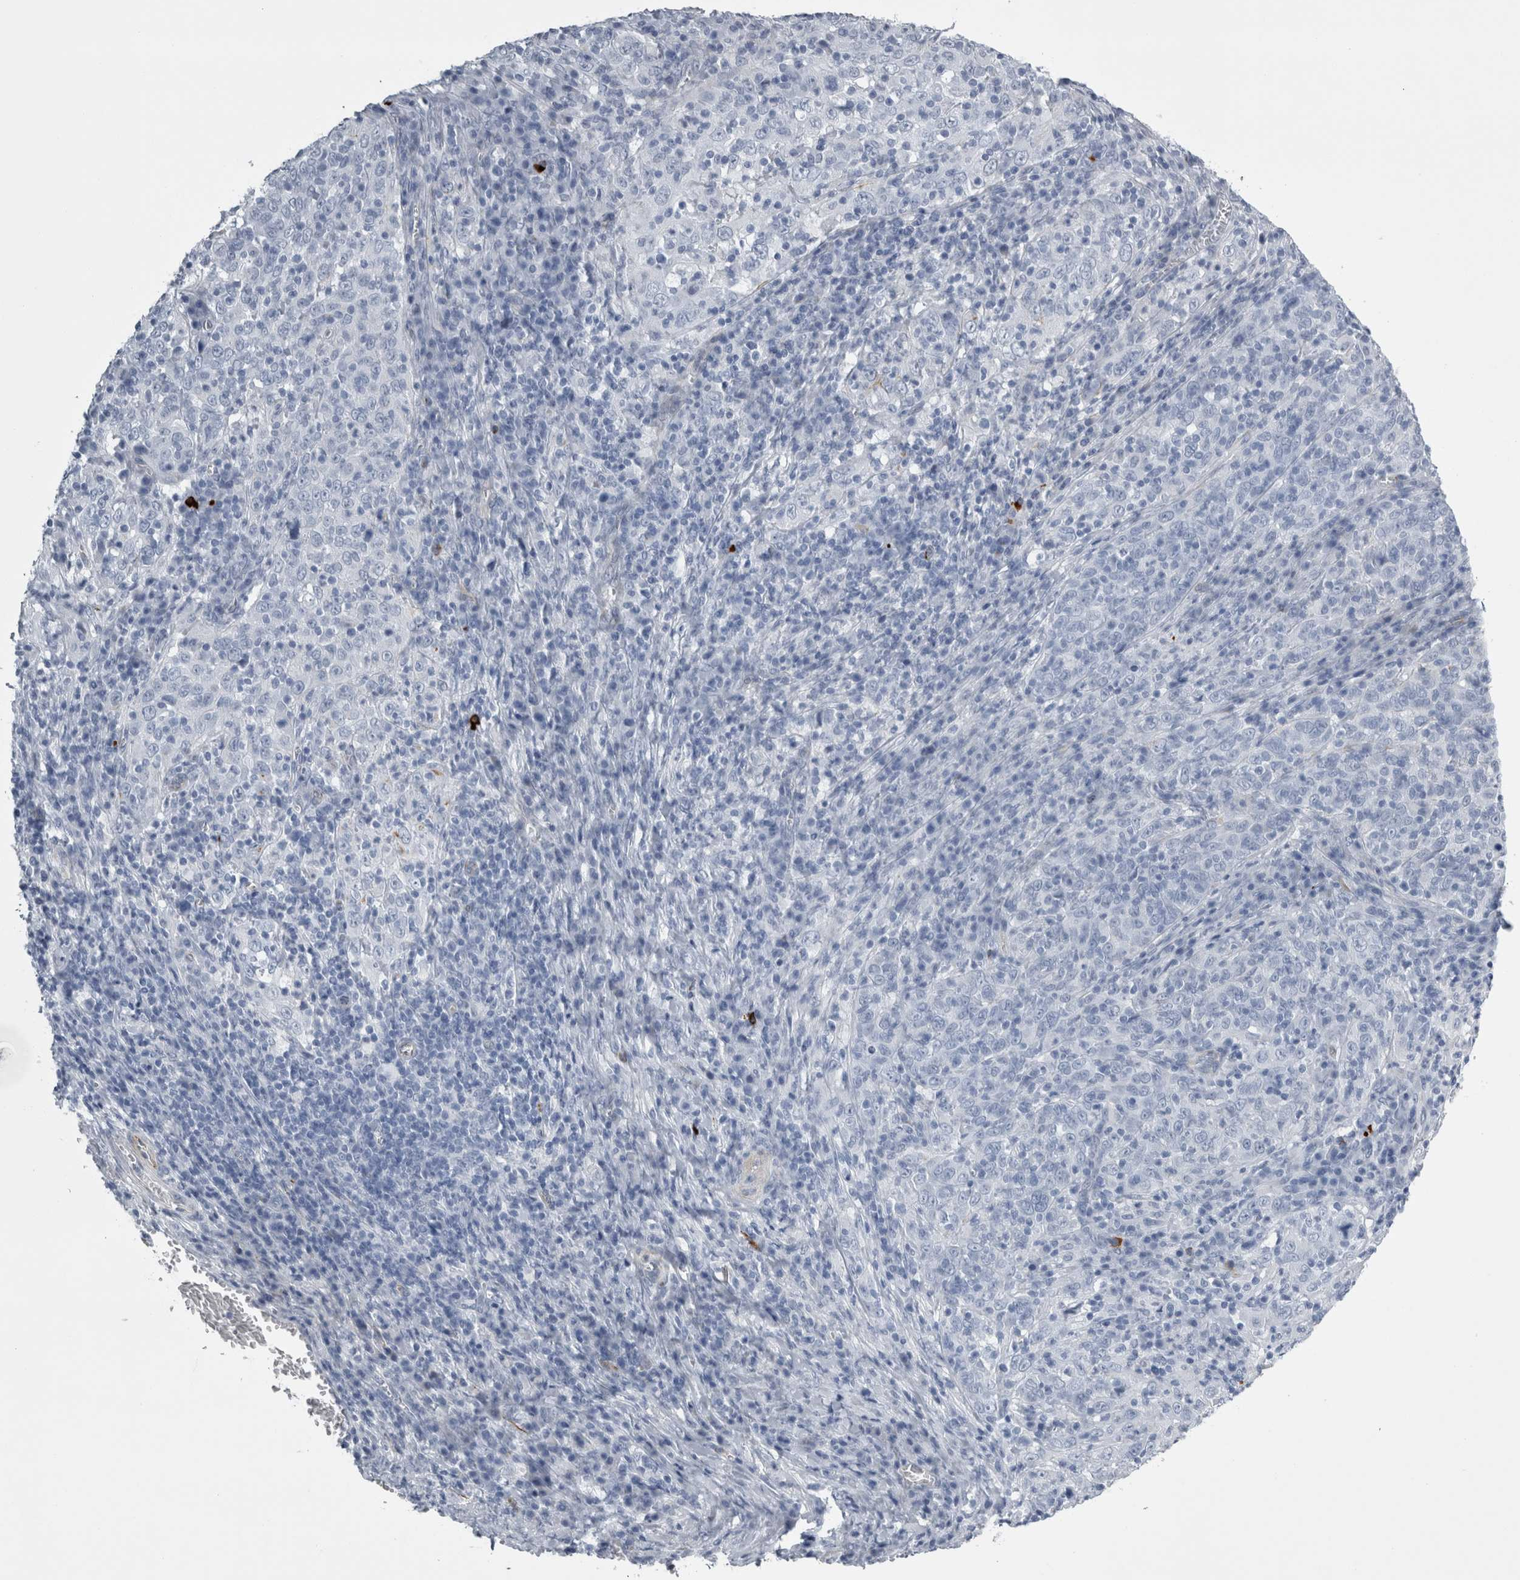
{"staining": {"intensity": "negative", "quantity": "none", "location": "none"}, "tissue": "cervical cancer", "cell_type": "Tumor cells", "image_type": "cancer", "snomed": [{"axis": "morphology", "description": "Squamous cell carcinoma, NOS"}, {"axis": "topography", "description": "Cervix"}], "caption": "Cervical squamous cell carcinoma was stained to show a protein in brown. There is no significant staining in tumor cells. Nuclei are stained in blue.", "gene": "VWDE", "patient": {"sex": "female", "age": 46}}